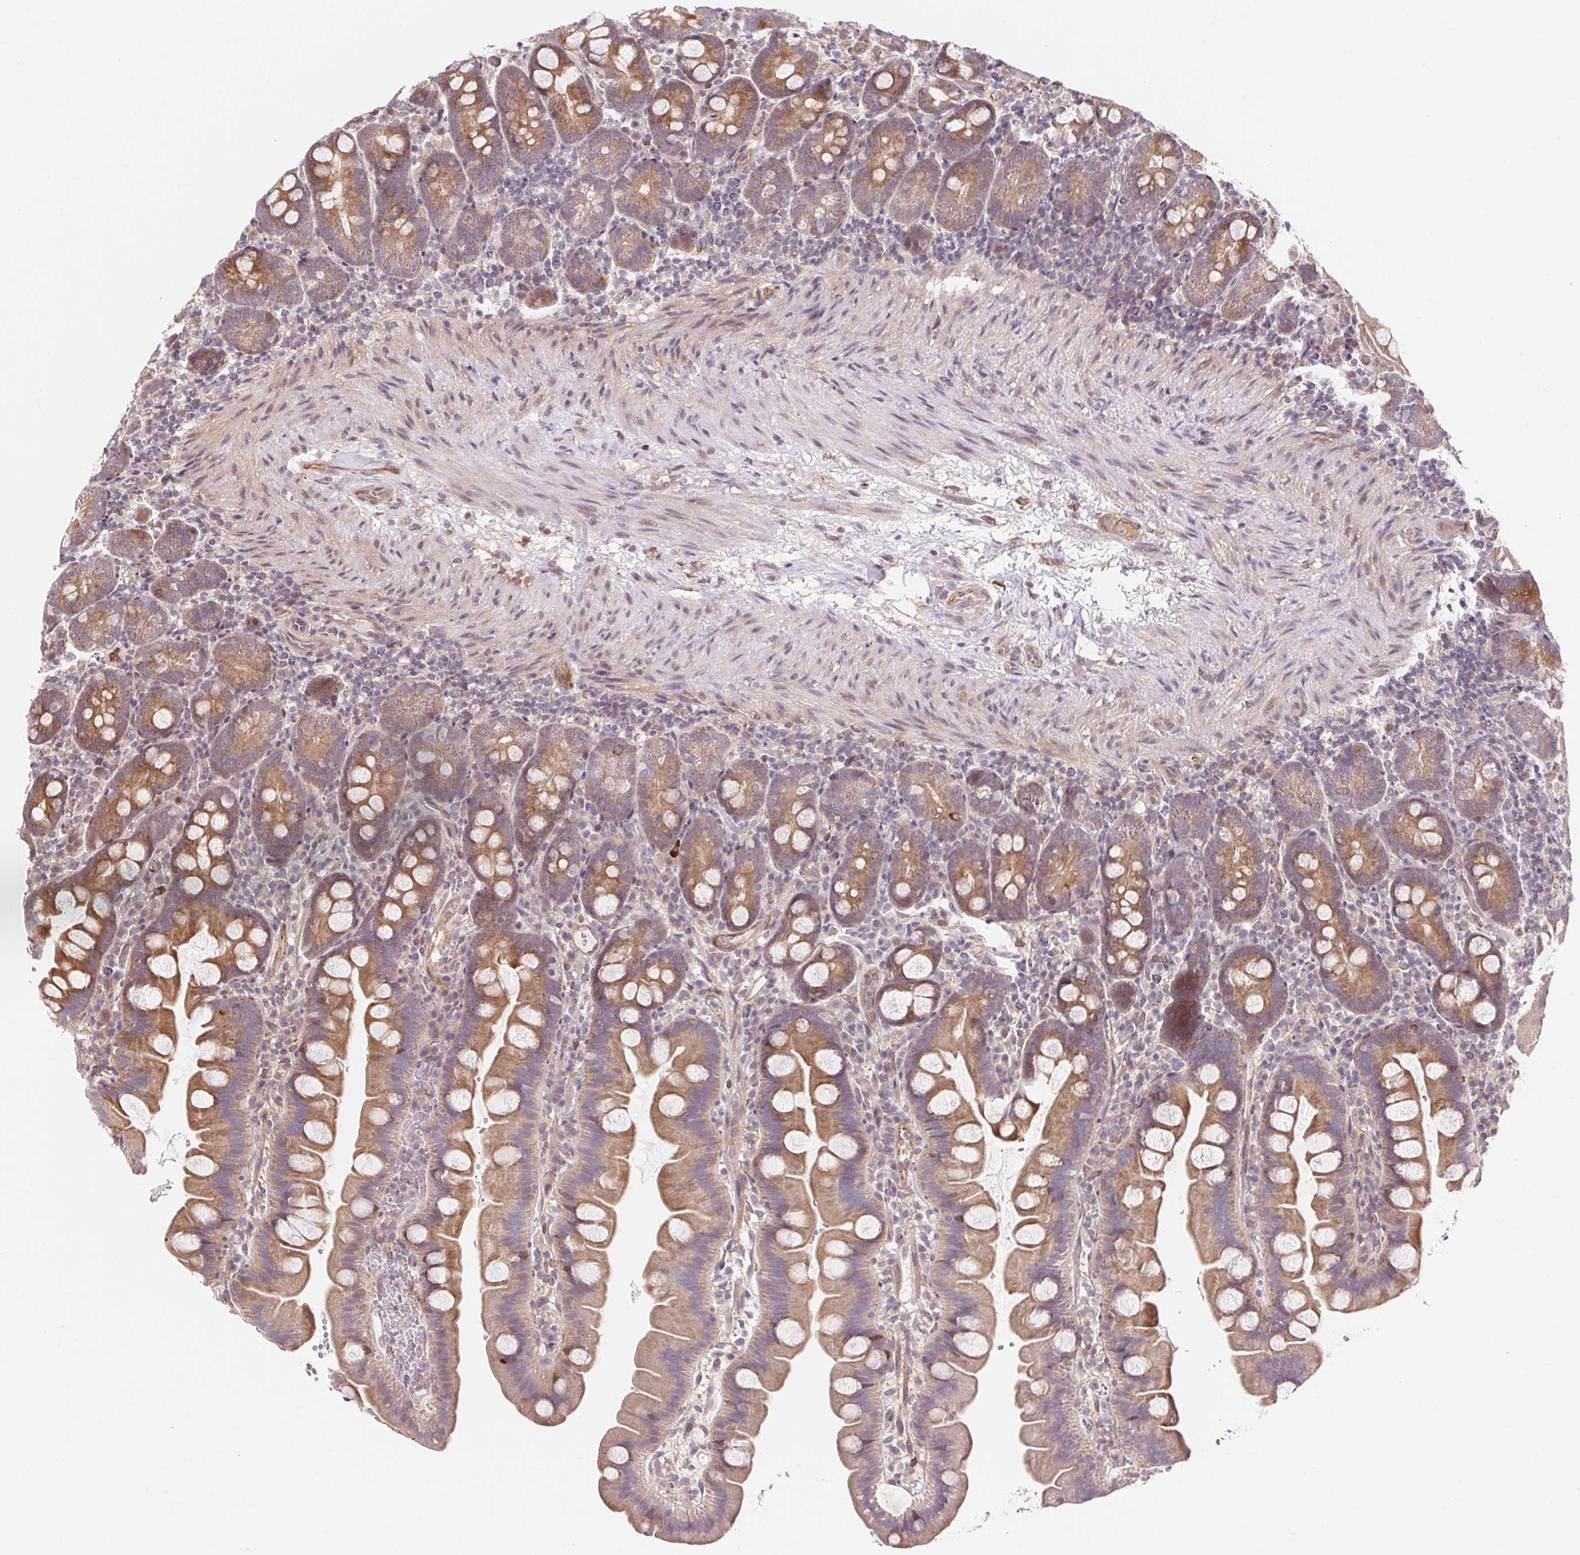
{"staining": {"intensity": "moderate", "quantity": ">75%", "location": "cytoplasmic/membranous"}, "tissue": "small intestine", "cell_type": "Glandular cells", "image_type": "normal", "snomed": [{"axis": "morphology", "description": "Normal tissue, NOS"}, {"axis": "topography", "description": "Small intestine"}], "caption": "Immunohistochemical staining of normal small intestine exhibits >75% levels of moderate cytoplasmic/membranous protein positivity in about >75% of glandular cells. (DAB (3,3'-diaminobenzidine) IHC, brown staining for protein, blue staining for nuclei).", "gene": "LYPD5", "patient": {"sex": "female", "age": 68}}